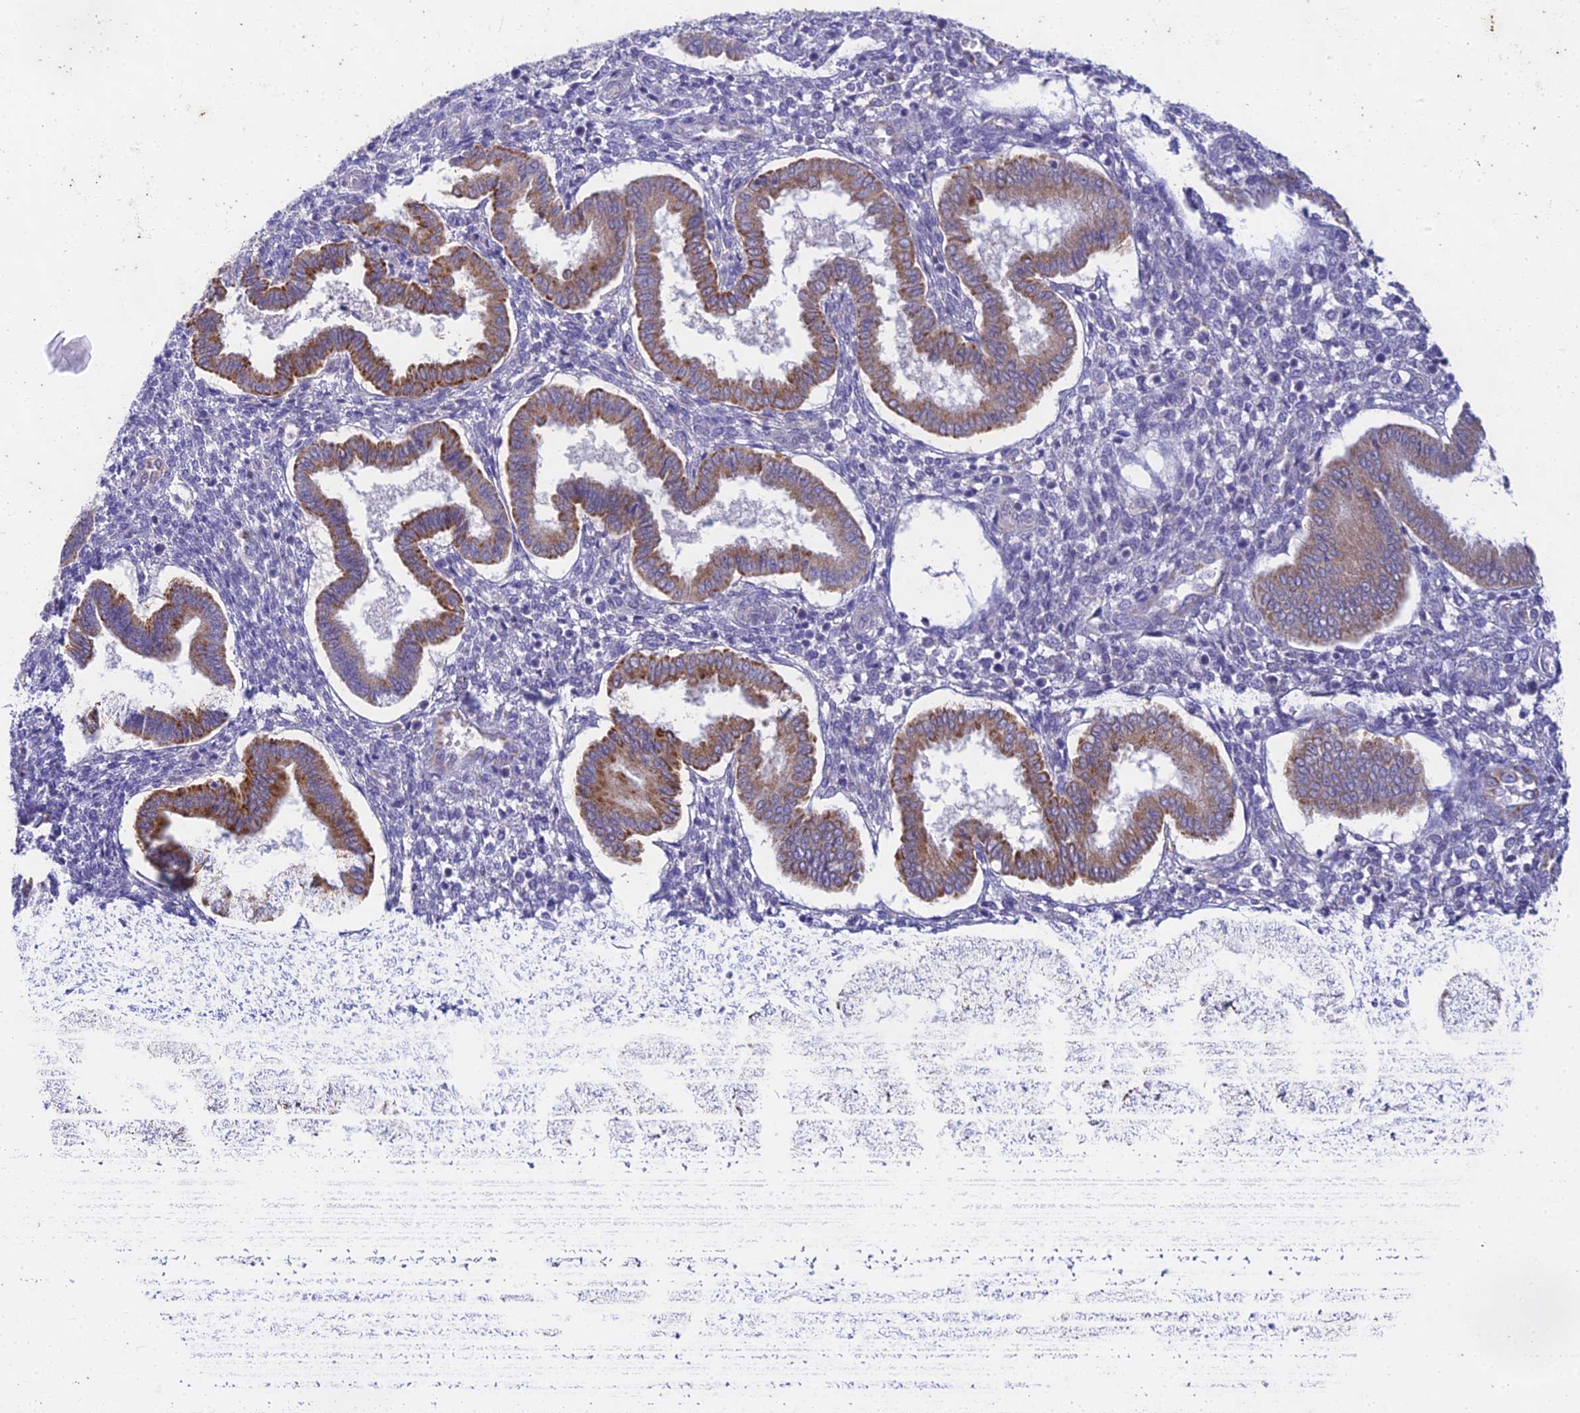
{"staining": {"intensity": "negative", "quantity": "none", "location": "none"}, "tissue": "endometrium", "cell_type": "Cells in endometrial stroma", "image_type": "normal", "snomed": [{"axis": "morphology", "description": "Normal tissue, NOS"}, {"axis": "topography", "description": "Endometrium"}], "caption": "Immunohistochemistry micrograph of benign human endometrium stained for a protein (brown), which displays no staining in cells in endometrial stroma.", "gene": "PTCD2", "patient": {"sex": "female", "age": 24}}